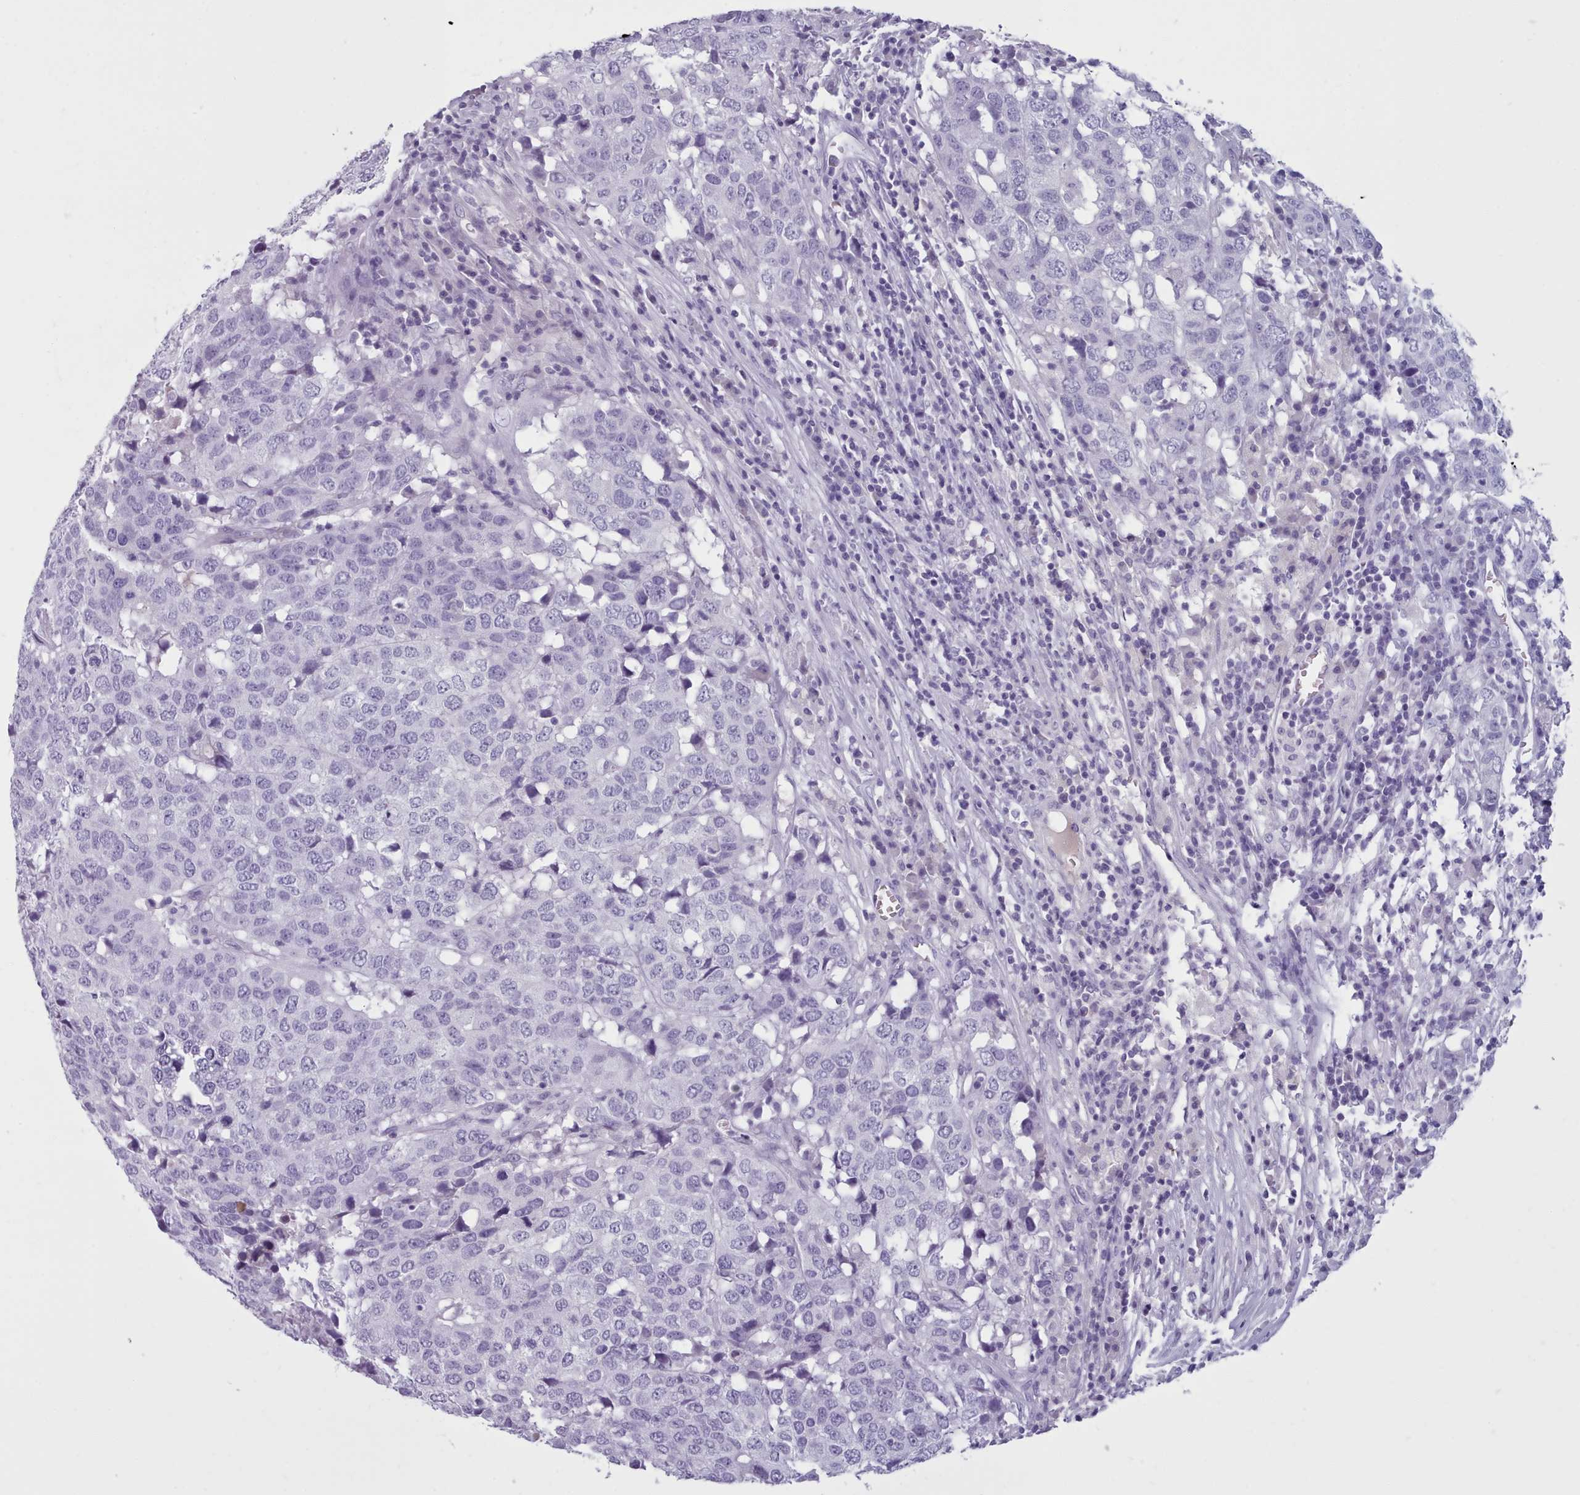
{"staining": {"intensity": "negative", "quantity": "none", "location": "none"}, "tissue": "head and neck cancer", "cell_type": "Tumor cells", "image_type": "cancer", "snomed": [{"axis": "morphology", "description": "Squamous cell carcinoma, NOS"}, {"axis": "topography", "description": "Head-Neck"}], "caption": "Tumor cells are negative for brown protein staining in head and neck cancer.", "gene": "ZNF43", "patient": {"sex": "male", "age": 66}}